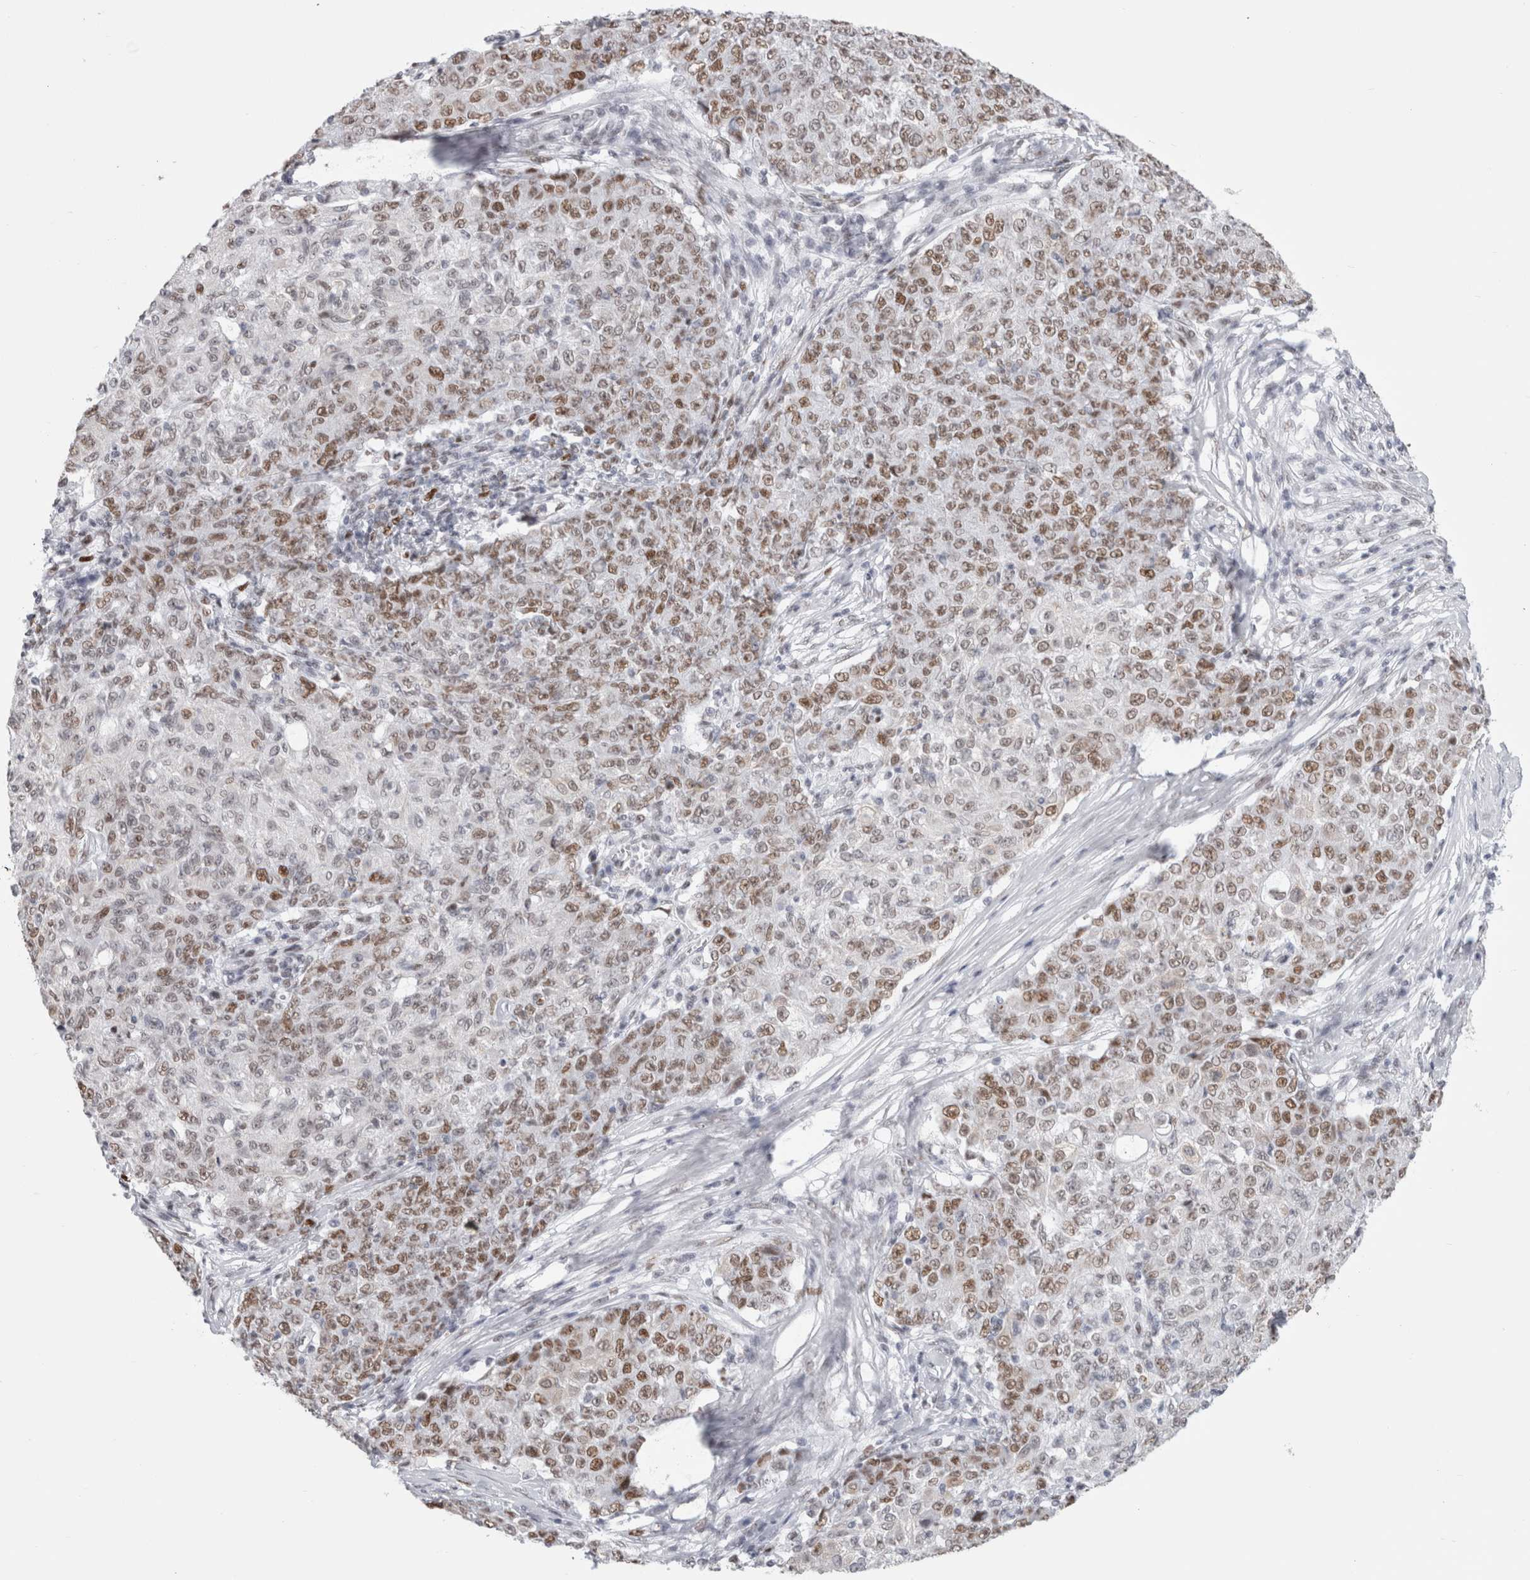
{"staining": {"intensity": "moderate", "quantity": "25%-75%", "location": "nuclear"}, "tissue": "ovarian cancer", "cell_type": "Tumor cells", "image_type": "cancer", "snomed": [{"axis": "morphology", "description": "Carcinoma, endometroid"}, {"axis": "topography", "description": "Ovary"}], "caption": "Immunohistochemistry (DAB) staining of human ovarian cancer (endometroid carcinoma) shows moderate nuclear protein positivity in about 25%-75% of tumor cells.", "gene": "SMARCC1", "patient": {"sex": "female", "age": 42}}